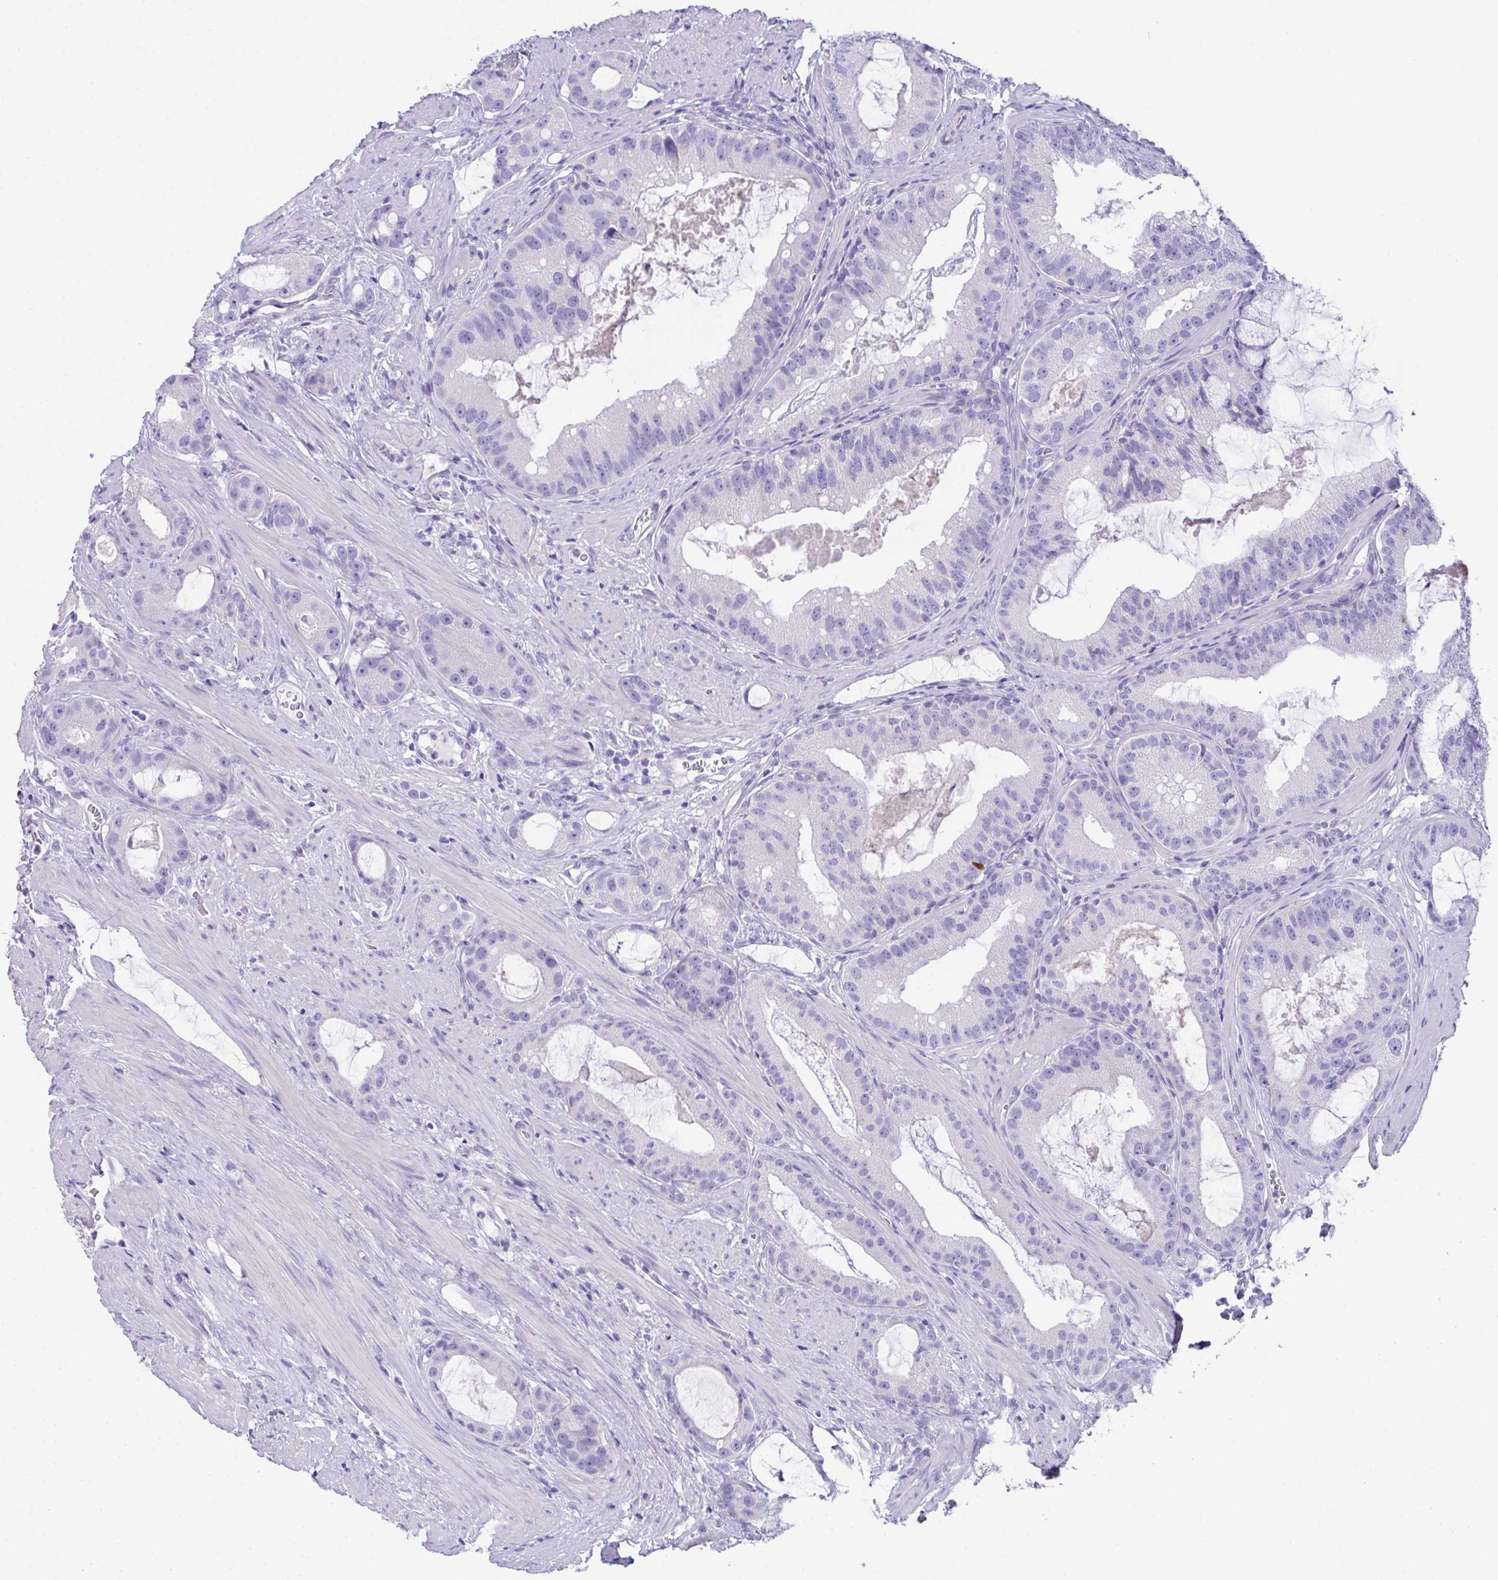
{"staining": {"intensity": "negative", "quantity": "none", "location": "none"}, "tissue": "prostate cancer", "cell_type": "Tumor cells", "image_type": "cancer", "snomed": [{"axis": "morphology", "description": "Adenocarcinoma, High grade"}, {"axis": "topography", "description": "Prostate"}], "caption": "Prostate cancer (adenocarcinoma (high-grade)) was stained to show a protein in brown. There is no significant expression in tumor cells.", "gene": "TMEM106B", "patient": {"sex": "male", "age": 65}}